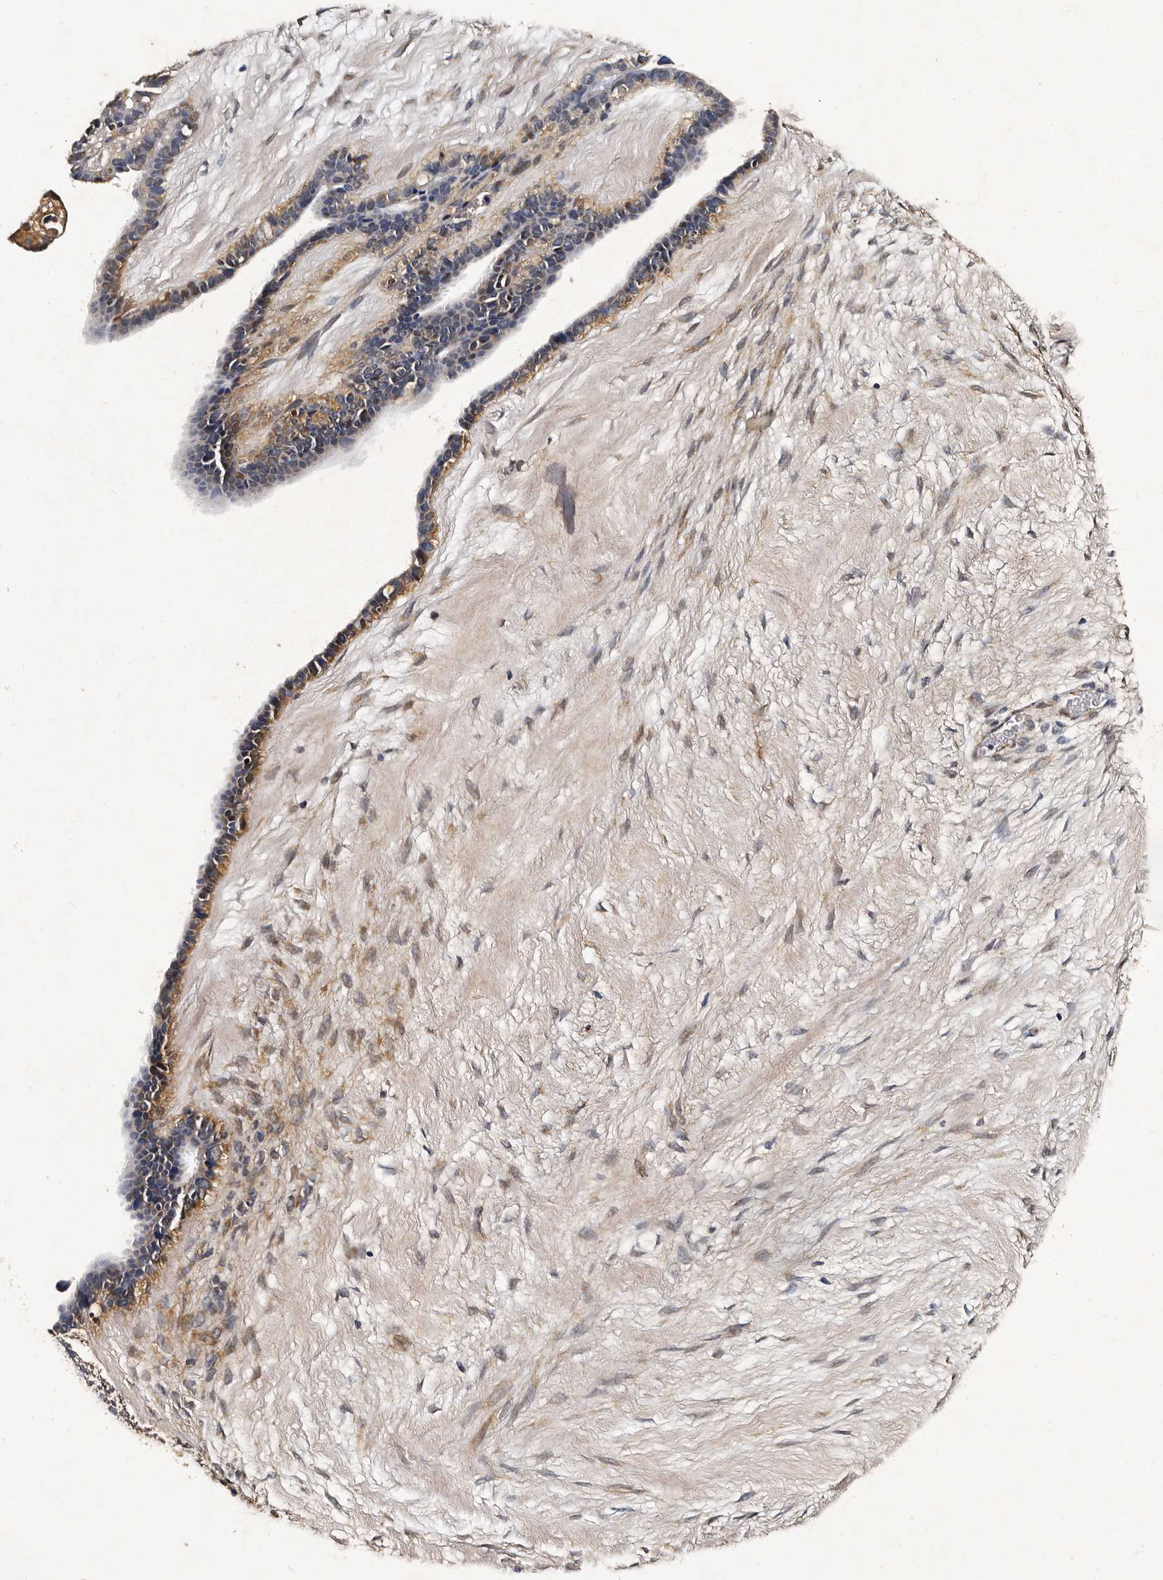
{"staining": {"intensity": "moderate", "quantity": ">75%", "location": "cytoplasmic/membranous,nuclear"}, "tissue": "ovarian cancer", "cell_type": "Tumor cells", "image_type": "cancer", "snomed": [{"axis": "morphology", "description": "Cystadenocarcinoma, serous, NOS"}, {"axis": "topography", "description": "Ovary"}], "caption": "A photomicrograph of ovarian serous cystadenocarcinoma stained for a protein reveals moderate cytoplasmic/membranous and nuclear brown staining in tumor cells.", "gene": "CPNE3", "patient": {"sex": "female", "age": 56}}